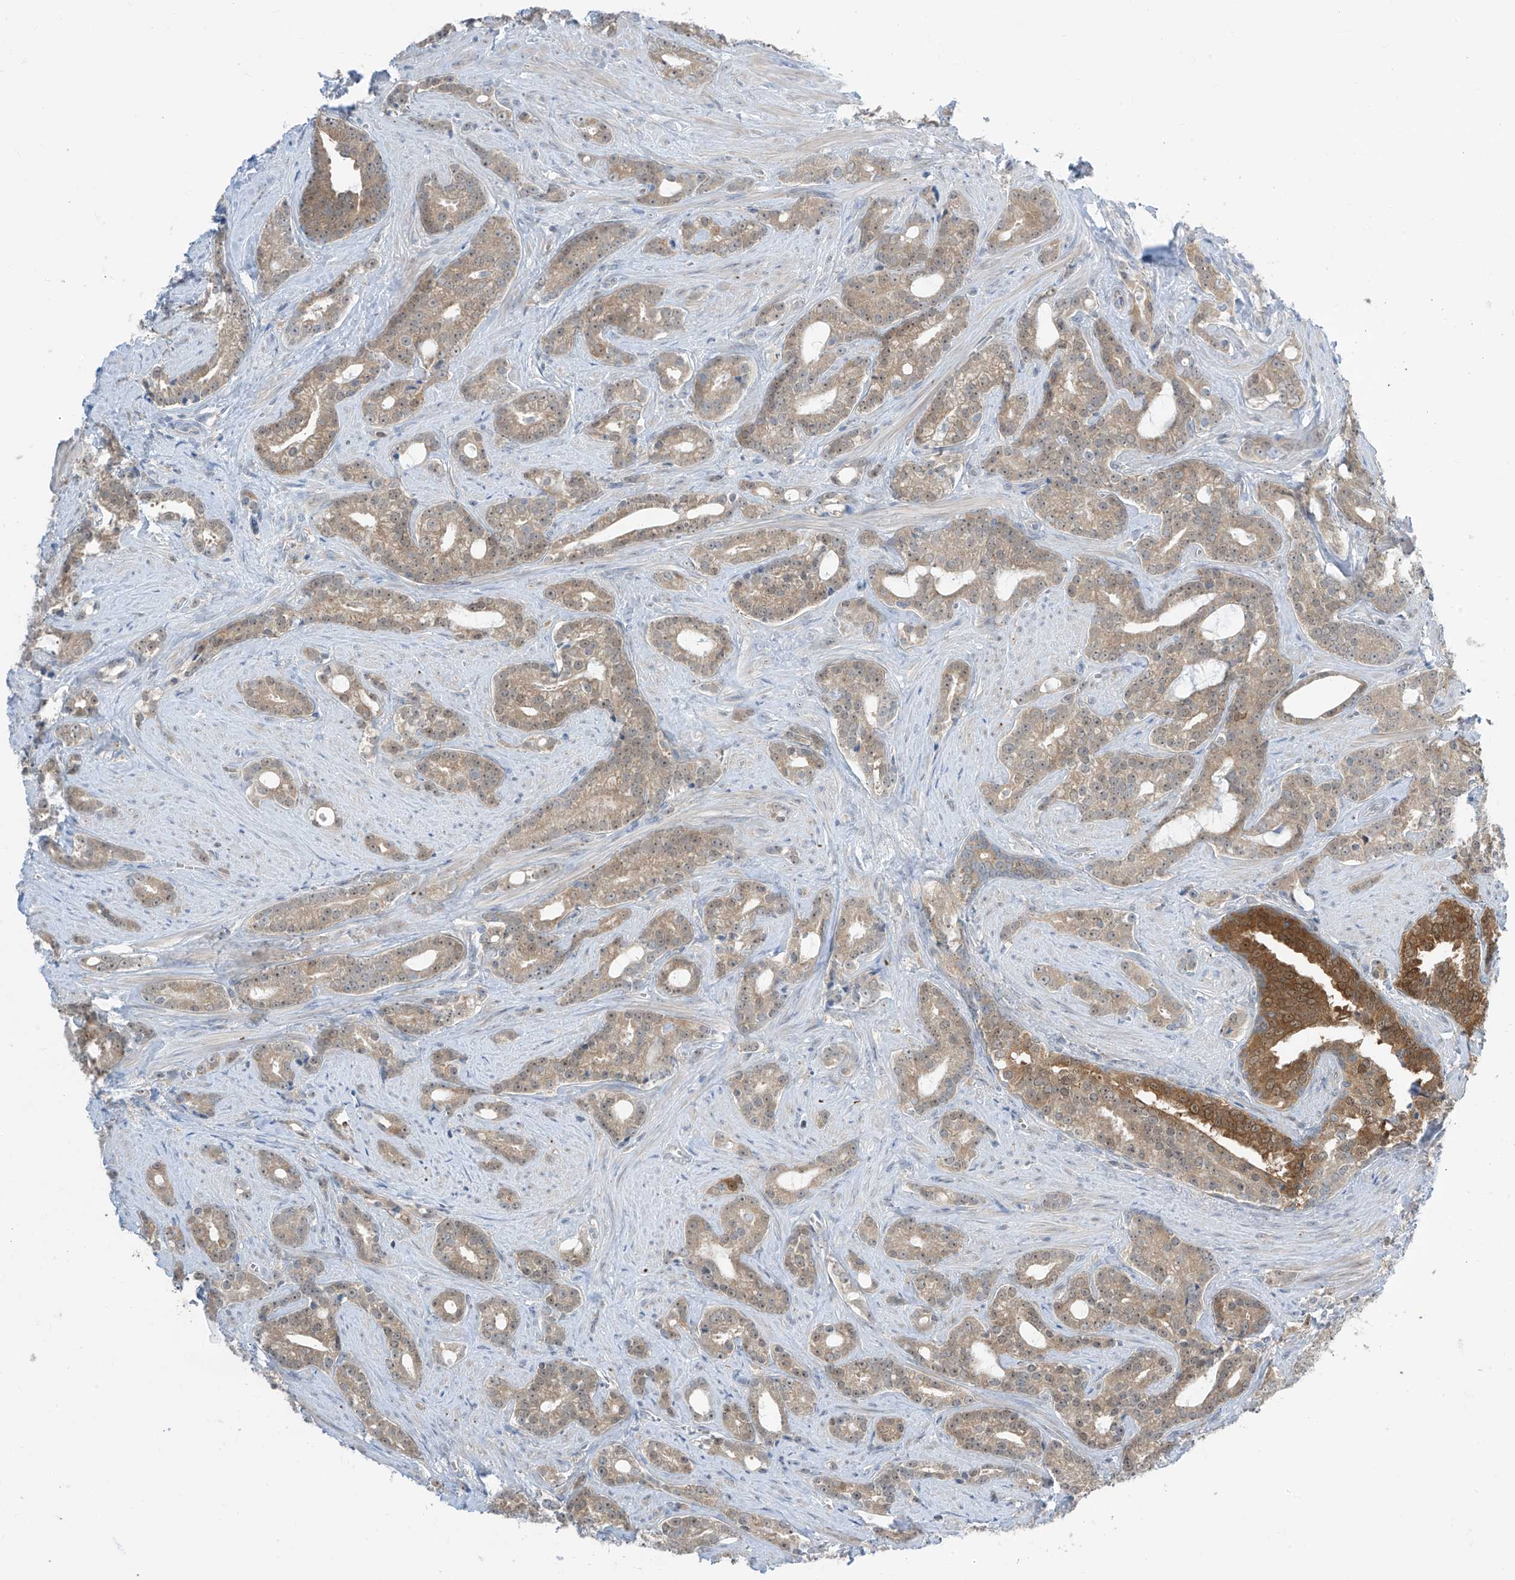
{"staining": {"intensity": "moderate", "quantity": ">75%", "location": "cytoplasmic/membranous"}, "tissue": "prostate cancer", "cell_type": "Tumor cells", "image_type": "cancer", "snomed": [{"axis": "morphology", "description": "Adenocarcinoma, High grade"}, {"axis": "topography", "description": "Prostate and seminal vesicle, NOS"}], "caption": "High-grade adenocarcinoma (prostate) stained for a protein reveals moderate cytoplasmic/membranous positivity in tumor cells.", "gene": "TTC38", "patient": {"sex": "male", "age": 67}}